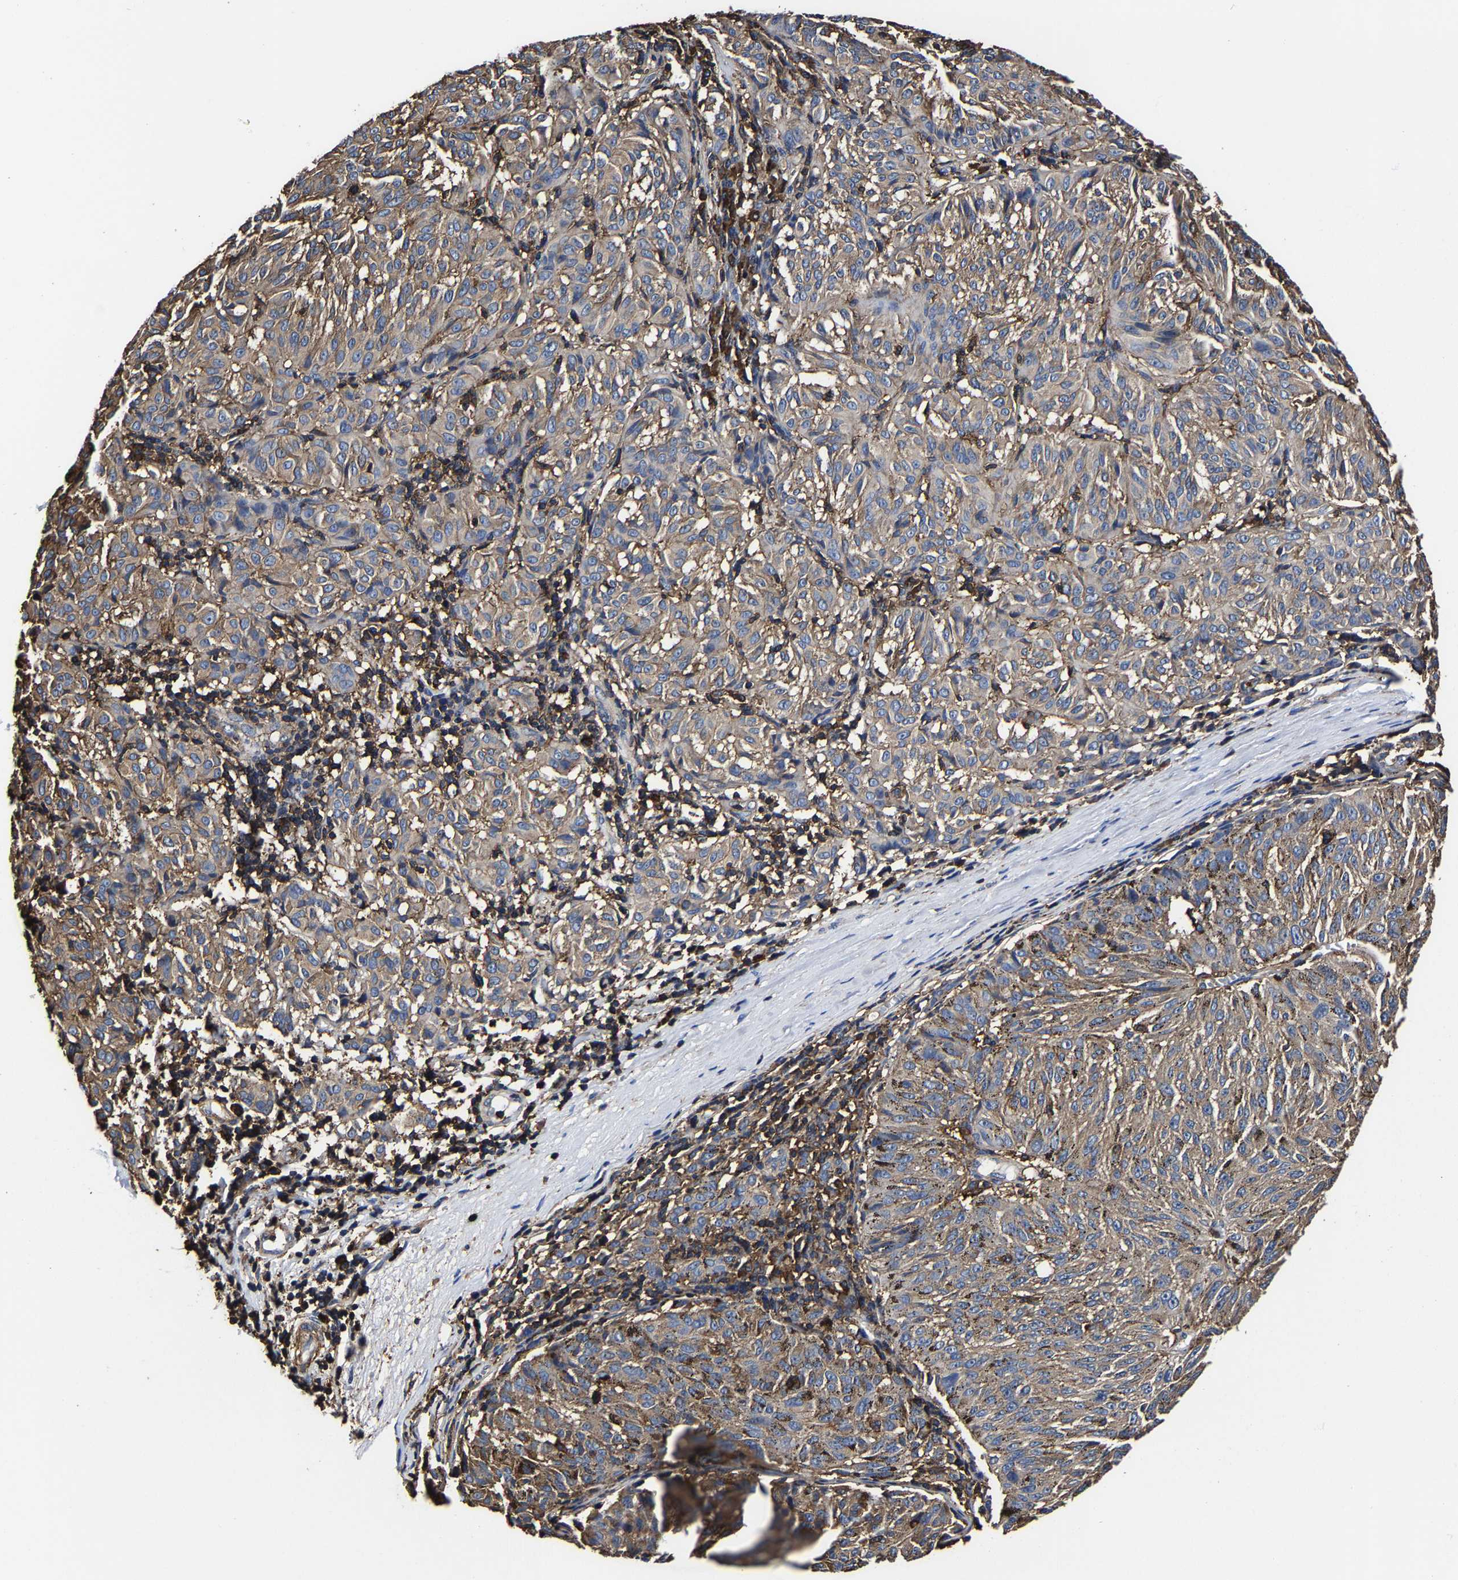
{"staining": {"intensity": "weak", "quantity": ">75%", "location": "cytoplasmic/membranous"}, "tissue": "melanoma", "cell_type": "Tumor cells", "image_type": "cancer", "snomed": [{"axis": "morphology", "description": "Malignant melanoma, NOS"}, {"axis": "topography", "description": "Skin"}], "caption": "Weak cytoplasmic/membranous expression for a protein is appreciated in approximately >75% of tumor cells of malignant melanoma using IHC.", "gene": "SSH3", "patient": {"sex": "female", "age": 72}}